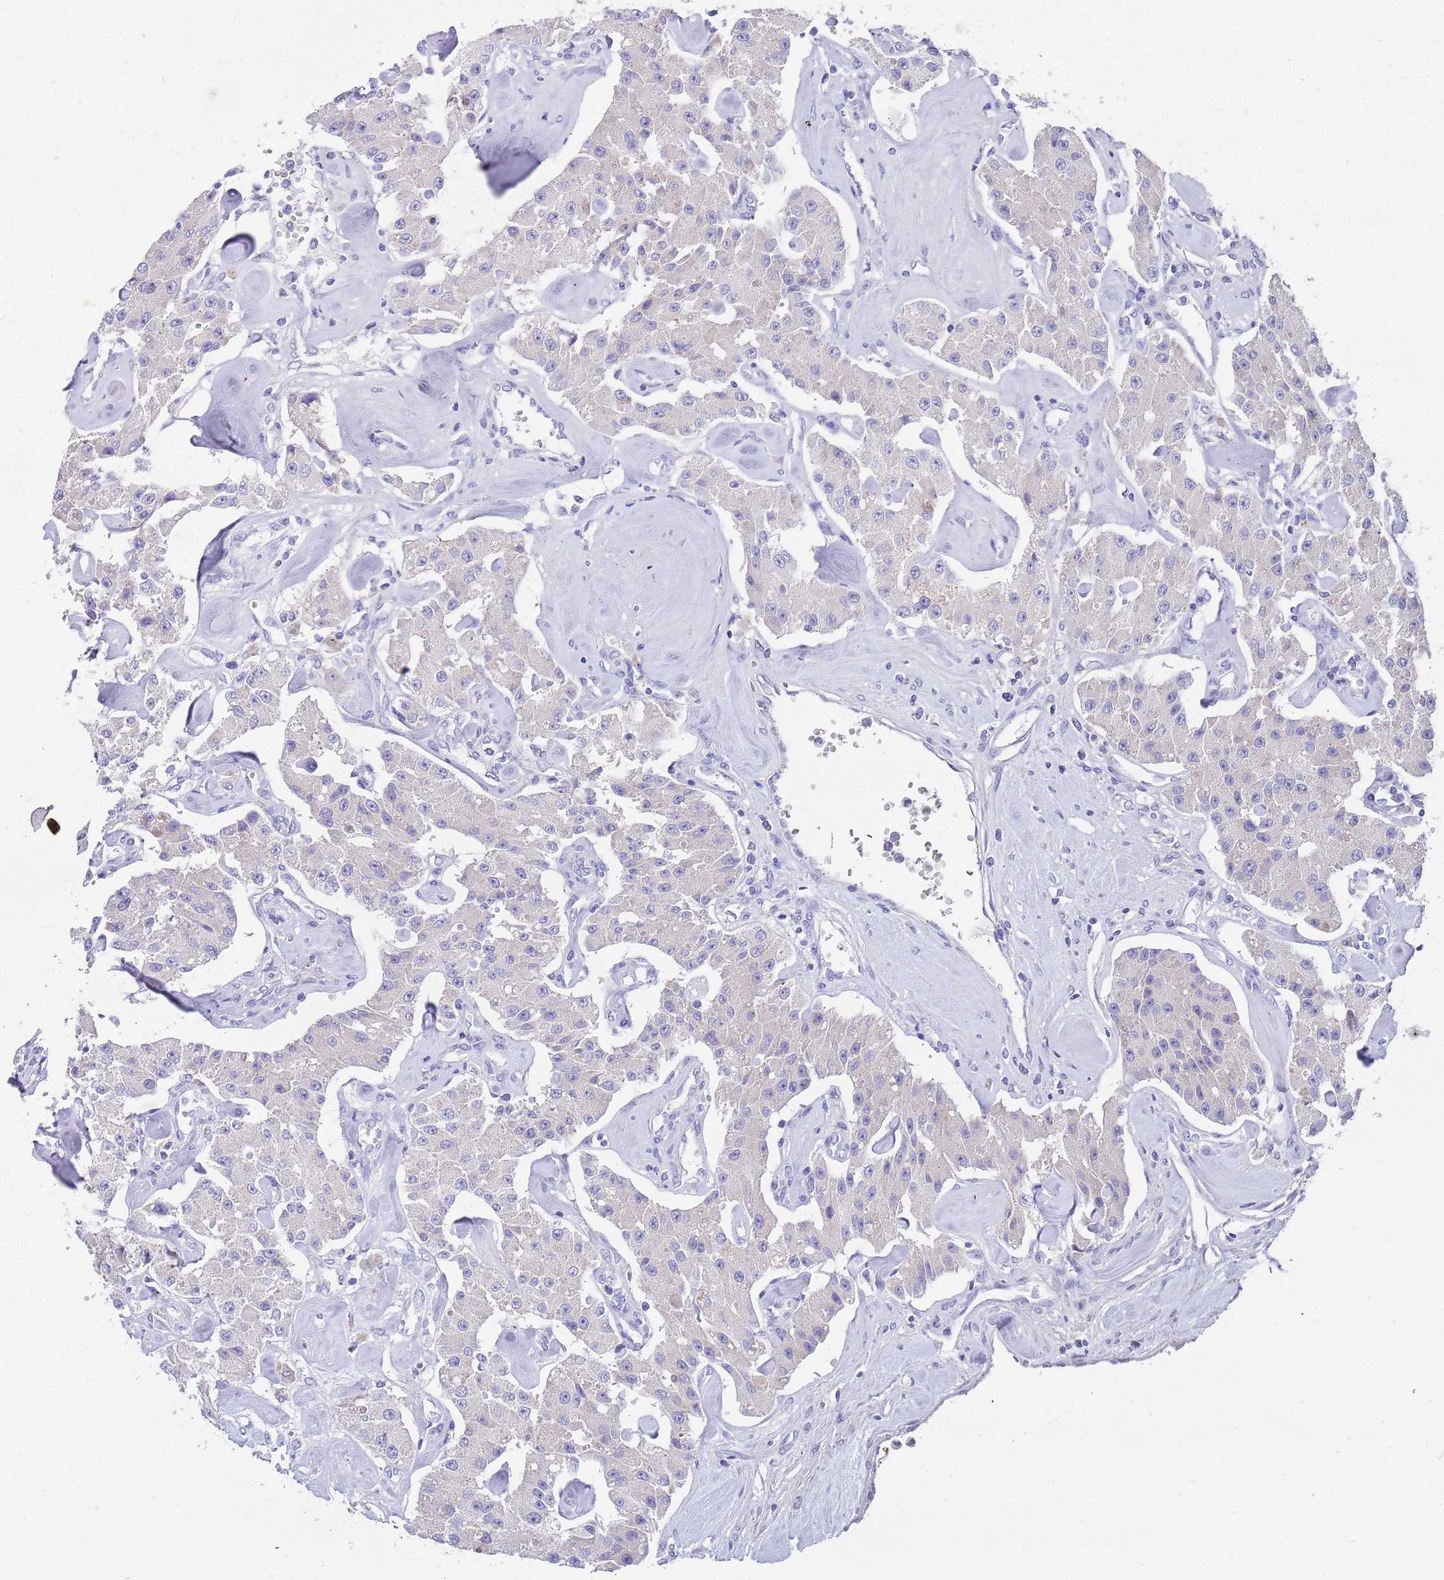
{"staining": {"intensity": "negative", "quantity": "none", "location": "none"}, "tissue": "carcinoid", "cell_type": "Tumor cells", "image_type": "cancer", "snomed": [{"axis": "morphology", "description": "Carcinoid, malignant, NOS"}, {"axis": "topography", "description": "Pancreas"}], "caption": "Tumor cells show no significant expression in carcinoid (malignant).", "gene": "TYW1", "patient": {"sex": "male", "age": 41}}